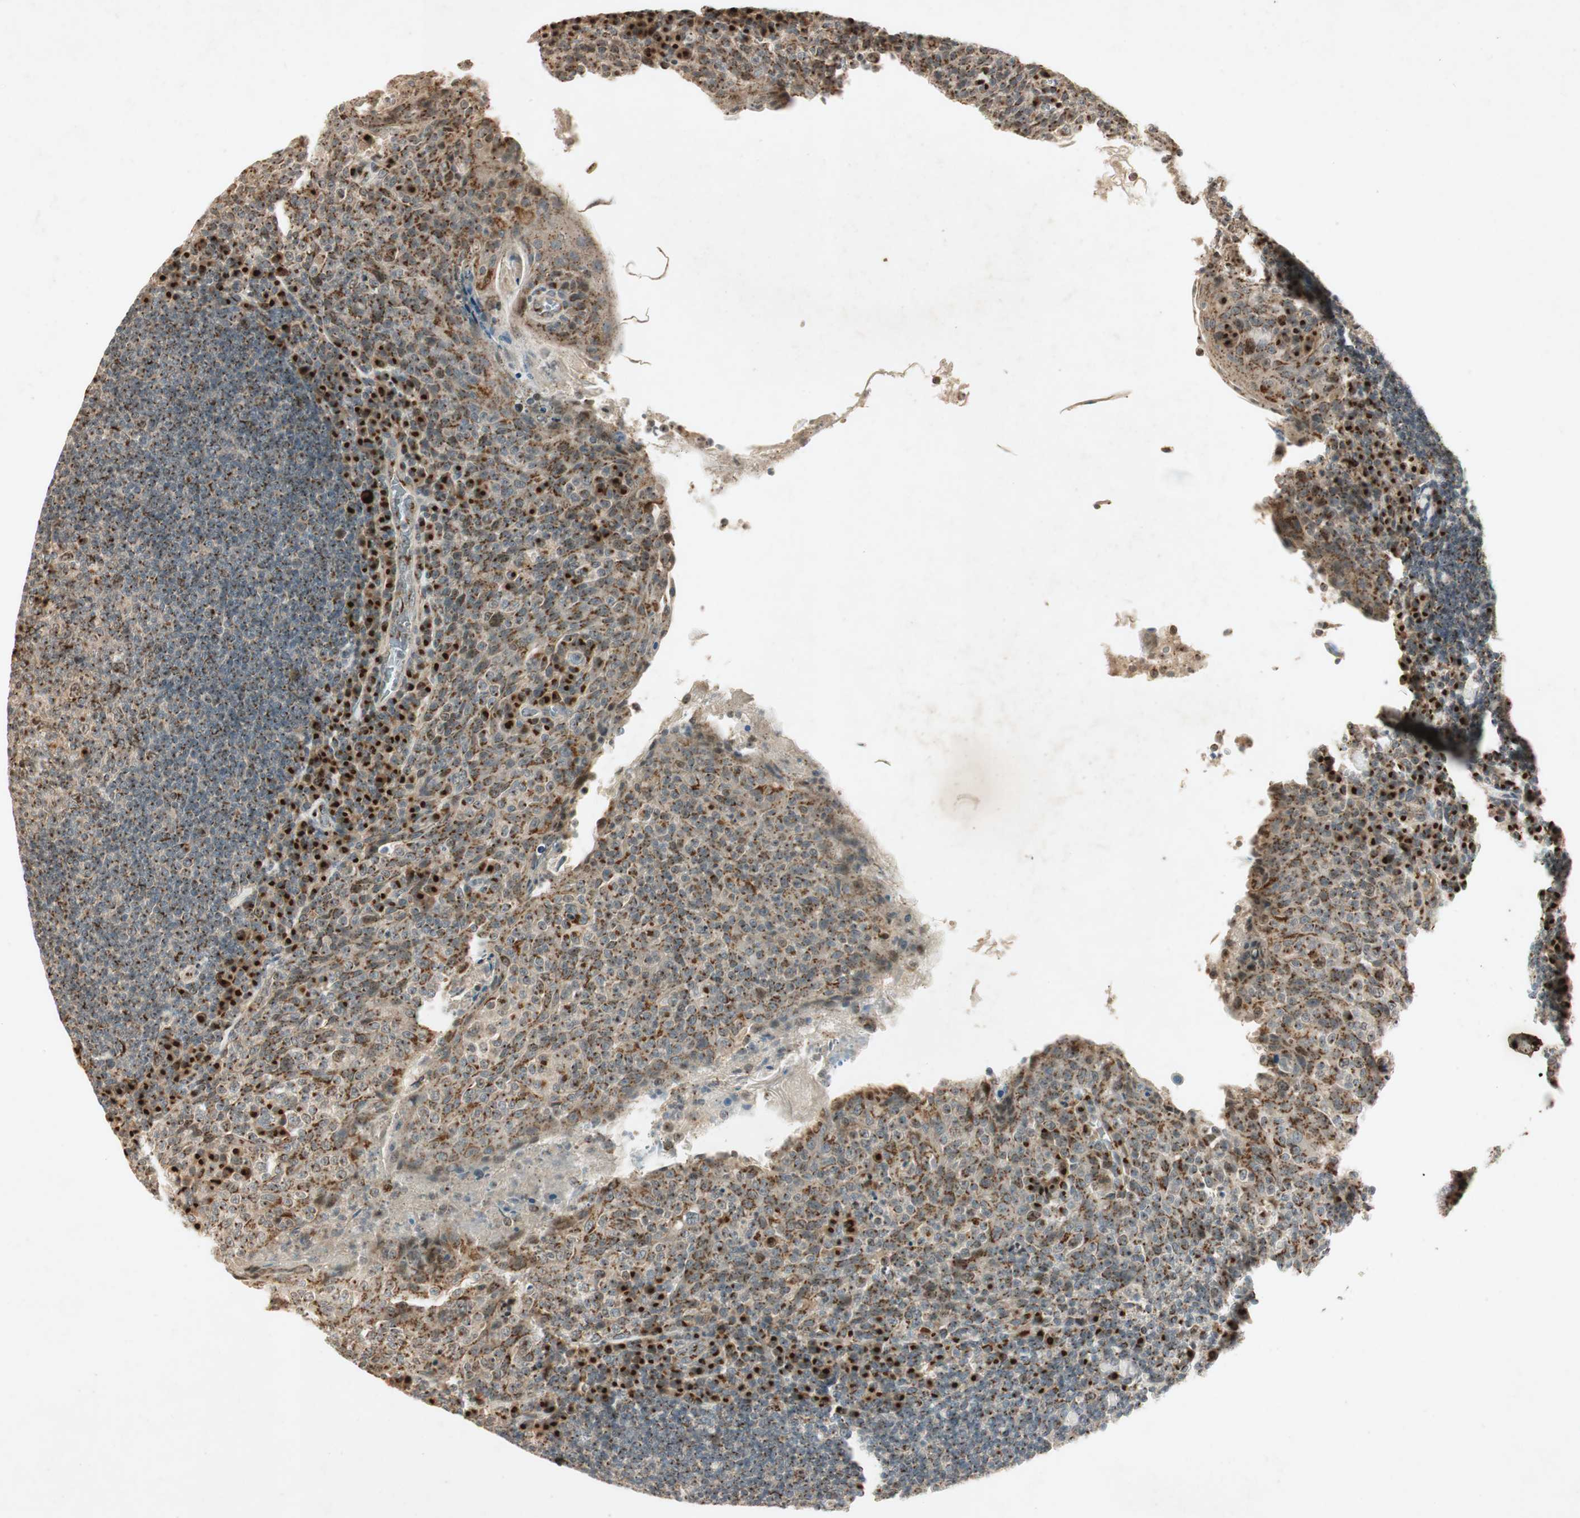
{"staining": {"intensity": "moderate", "quantity": "25%-75%", "location": "cytoplasmic/membranous"}, "tissue": "tonsil", "cell_type": "Germinal center cells", "image_type": "normal", "snomed": [{"axis": "morphology", "description": "Normal tissue, NOS"}, {"axis": "topography", "description": "Tonsil"}], "caption": "Tonsil stained for a protein (brown) exhibits moderate cytoplasmic/membranous positive staining in about 25%-75% of germinal center cells.", "gene": "NEO1", "patient": {"sex": "male", "age": 17}}